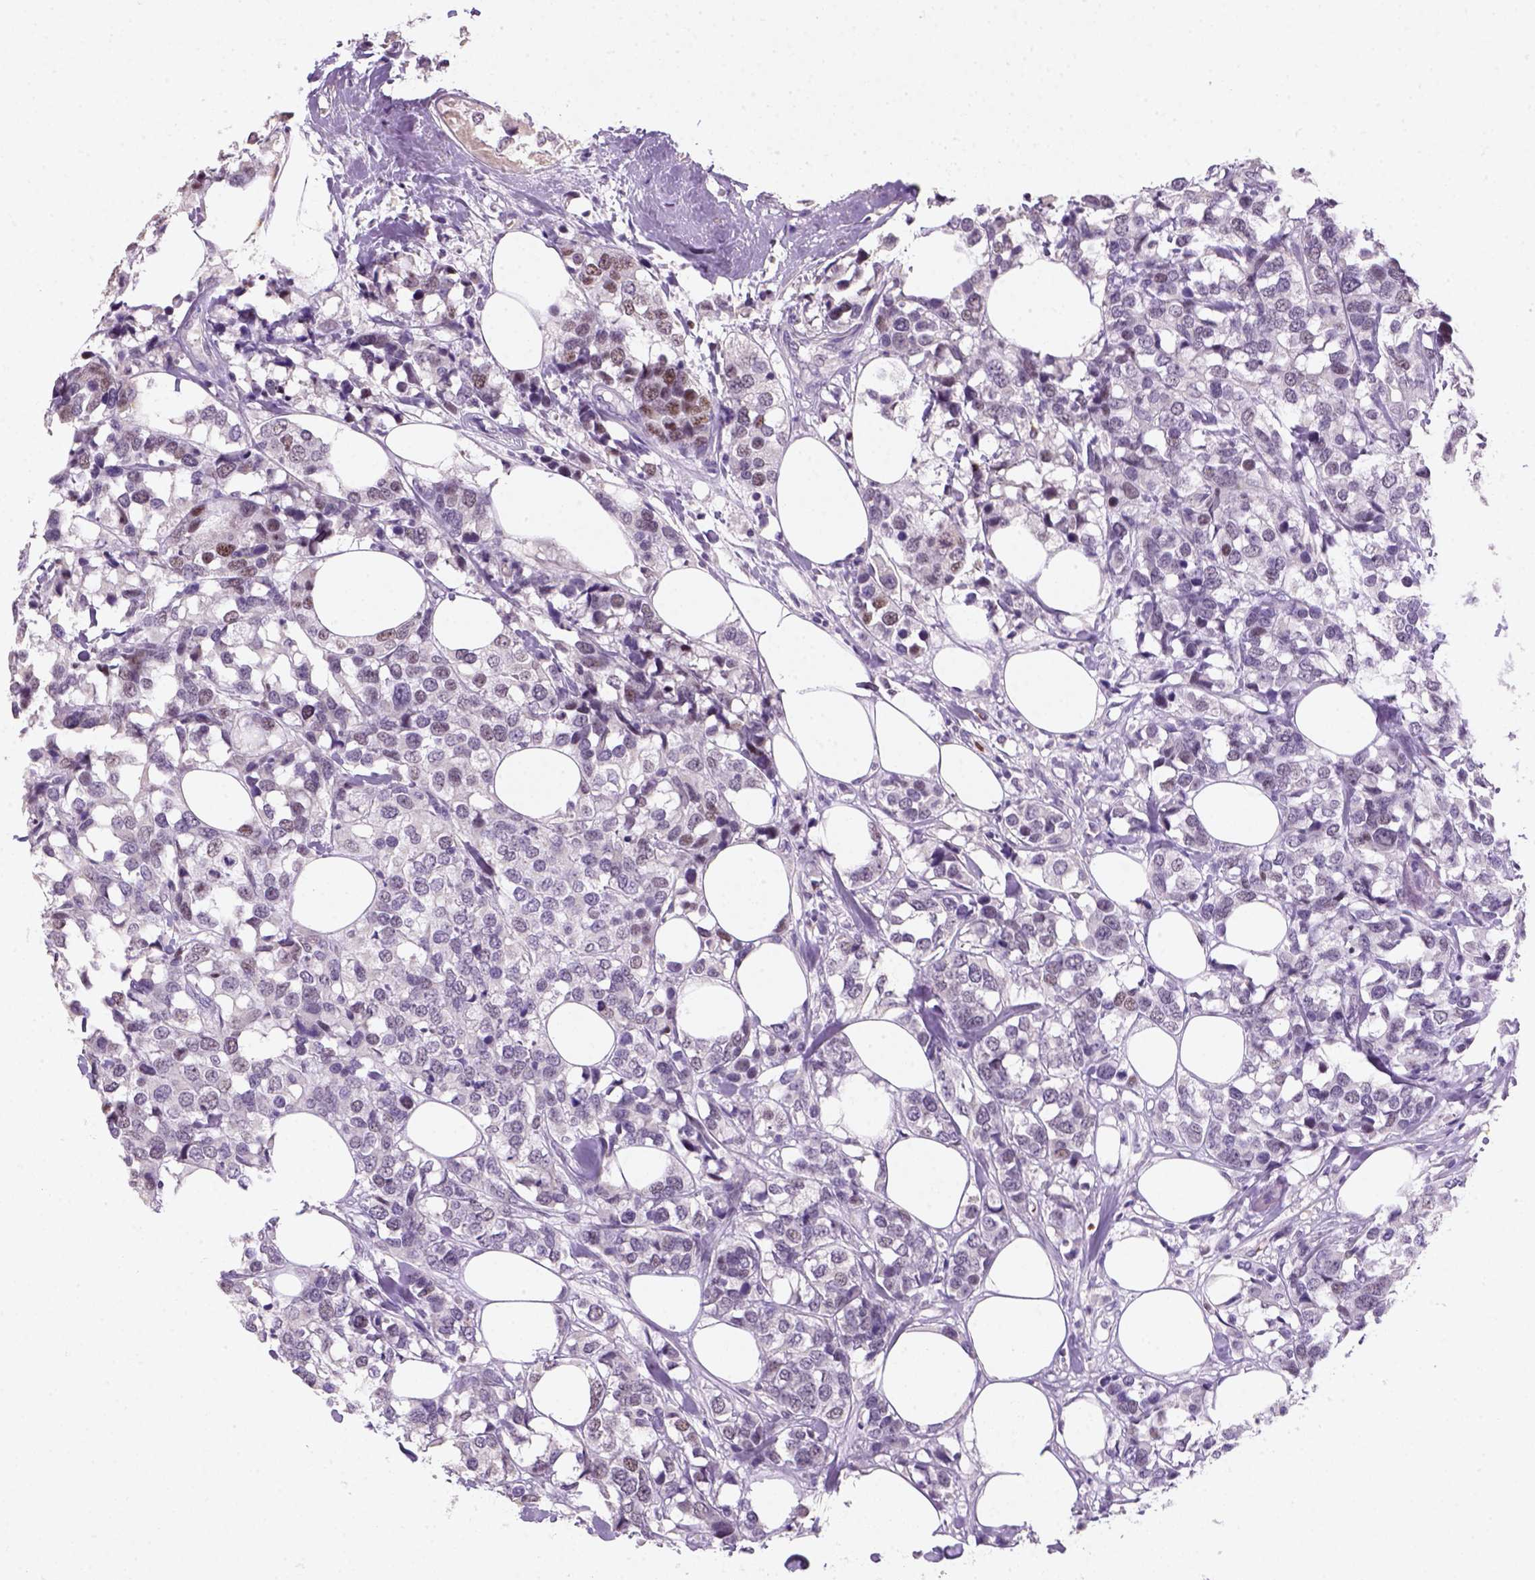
{"staining": {"intensity": "moderate", "quantity": "<25%", "location": "nuclear"}, "tissue": "breast cancer", "cell_type": "Tumor cells", "image_type": "cancer", "snomed": [{"axis": "morphology", "description": "Lobular carcinoma"}, {"axis": "topography", "description": "Breast"}], "caption": "This histopathology image displays IHC staining of human breast cancer, with low moderate nuclear positivity in about <25% of tumor cells.", "gene": "ZMAT4", "patient": {"sex": "female", "age": 59}}